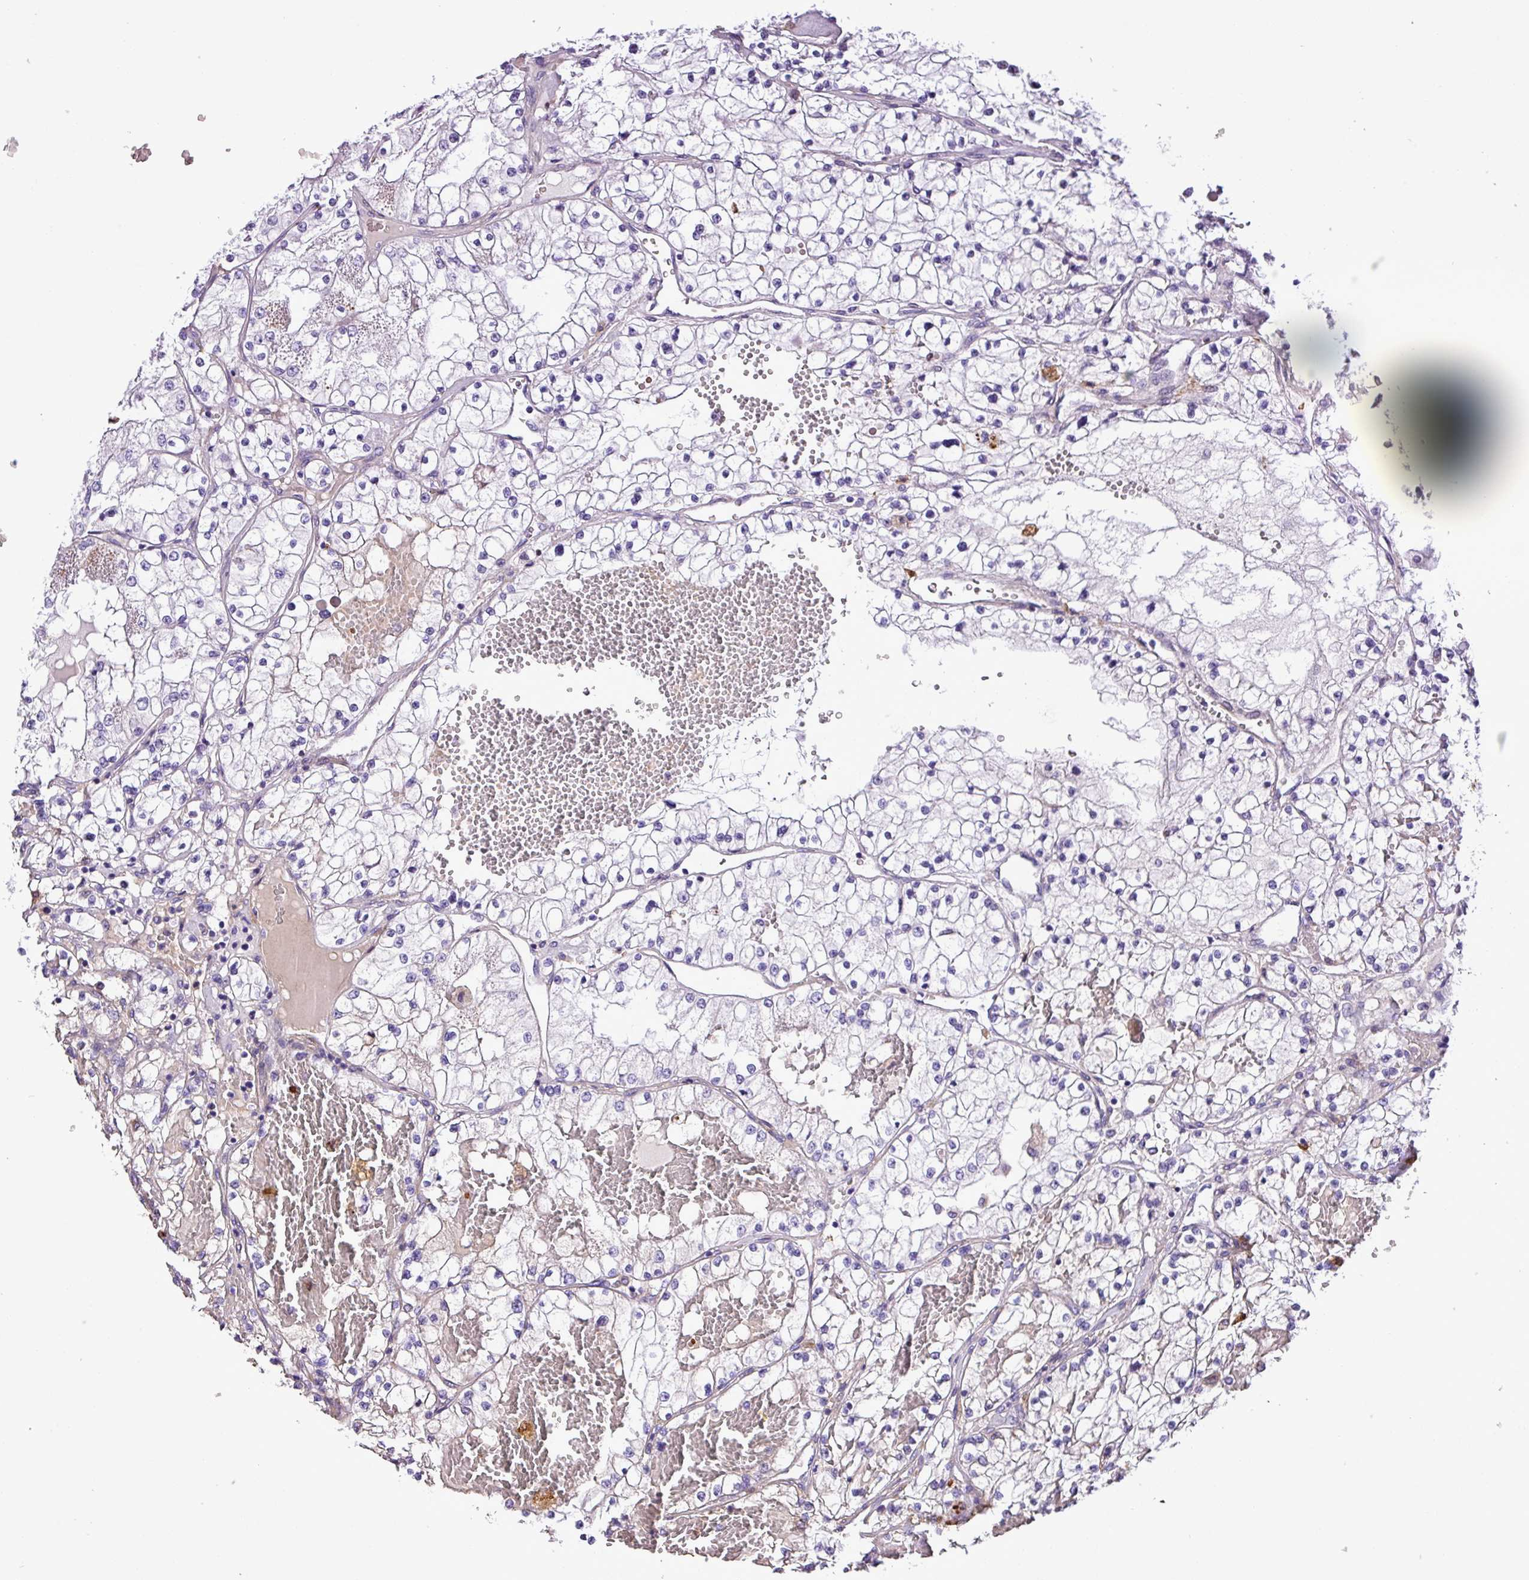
{"staining": {"intensity": "negative", "quantity": "none", "location": "none"}, "tissue": "renal cancer", "cell_type": "Tumor cells", "image_type": "cancer", "snomed": [{"axis": "morphology", "description": "Normal tissue, NOS"}, {"axis": "morphology", "description": "Adenocarcinoma, NOS"}, {"axis": "topography", "description": "Kidney"}], "caption": "IHC of human adenocarcinoma (renal) exhibits no expression in tumor cells.", "gene": "C11orf91", "patient": {"sex": "male", "age": 68}}